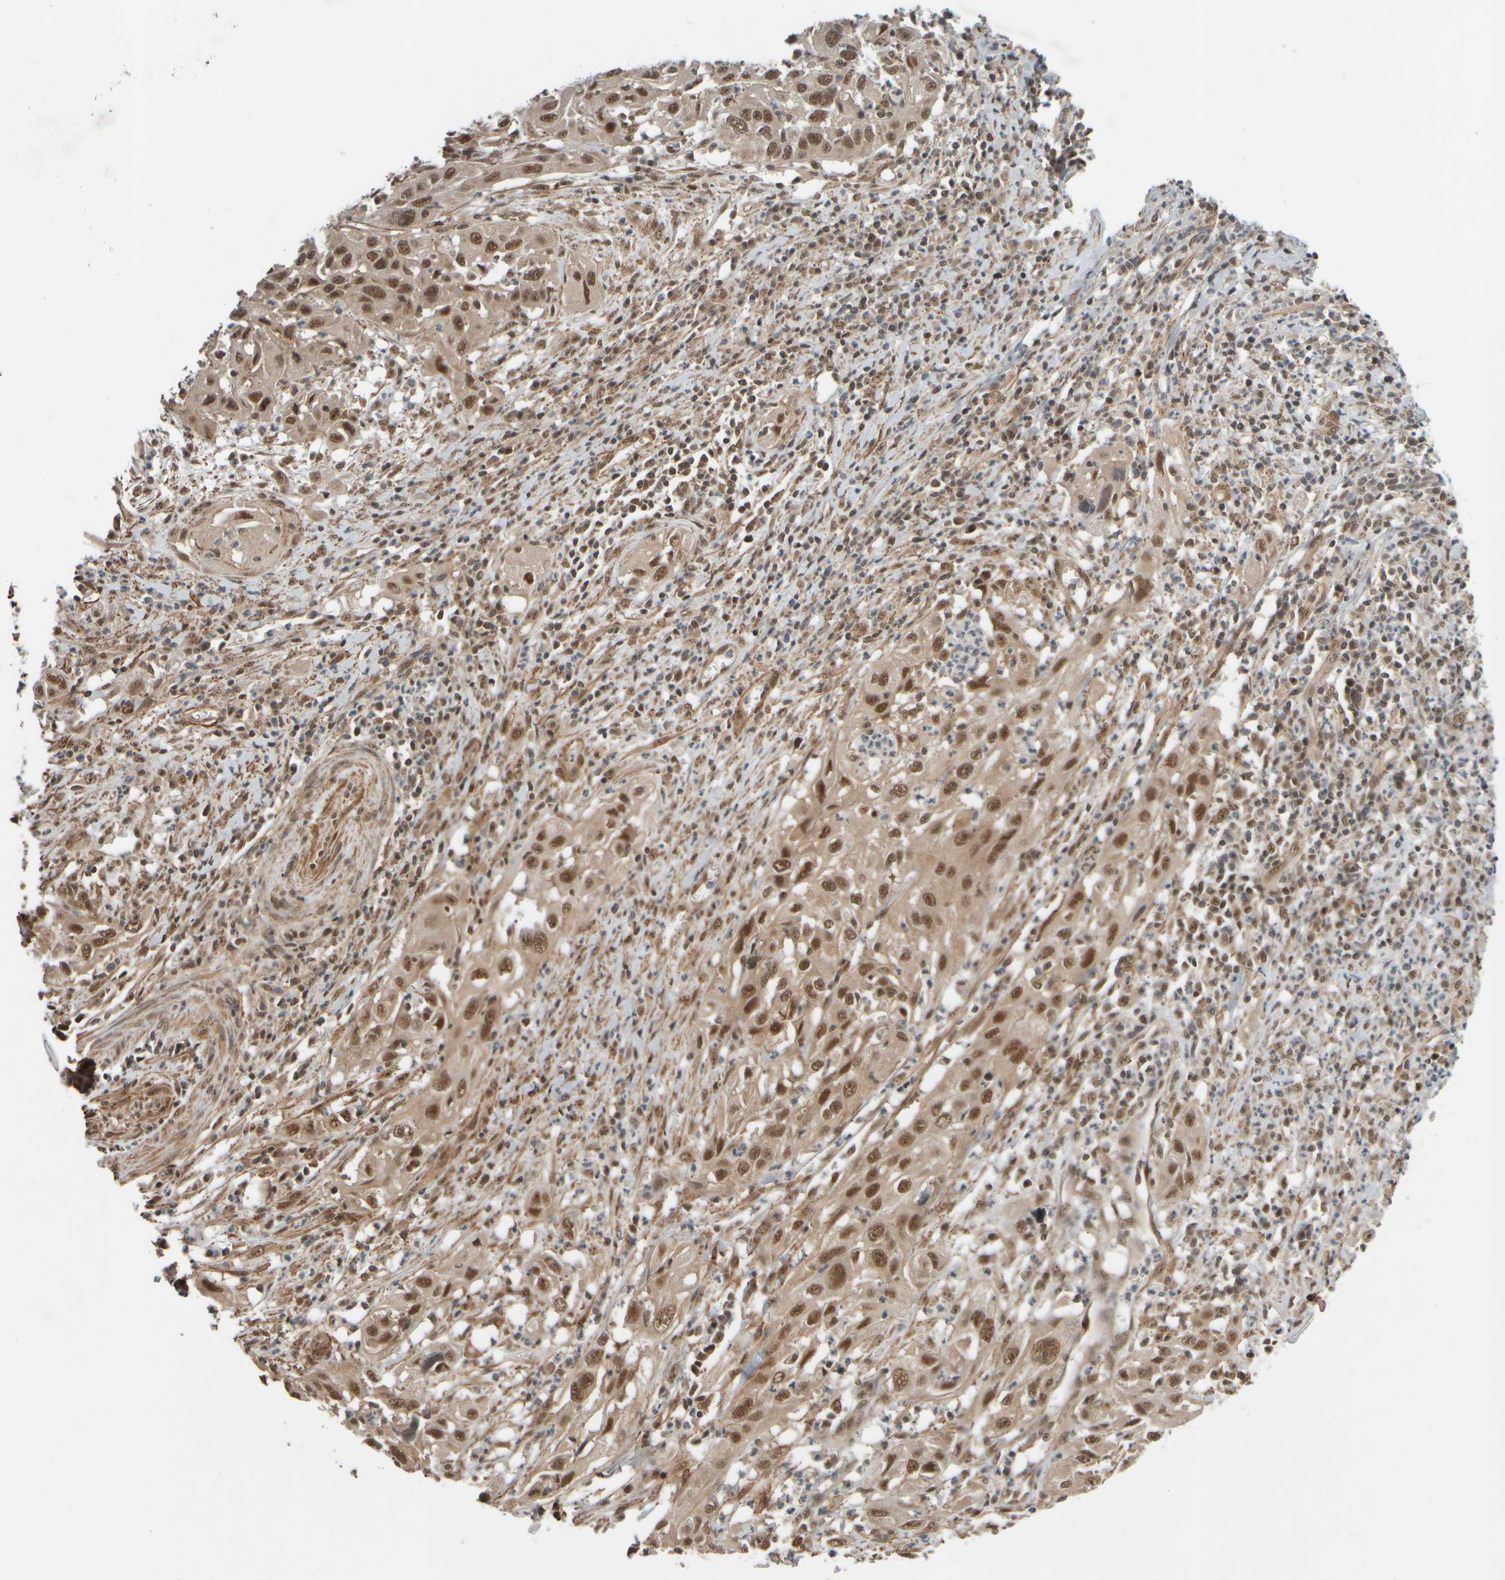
{"staining": {"intensity": "moderate", "quantity": ">75%", "location": "cytoplasmic/membranous,nuclear"}, "tissue": "cervical cancer", "cell_type": "Tumor cells", "image_type": "cancer", "snomed": [{"axis": "morphology", "description": "Squamous cell carcinoma, NOS"}, {"axis": "topography", "description": "Cervix"}], "caption": "A photomicrograph of human cervical squamous cell carcinoma stained for a protein reveals moderate cytoplasmic/membranous and nuclear brown staining in tumor cells. The staining is performed using DAB (3,3'-diaminobenzidine) brown chromogen to label protein expression. The nuclei are counter-stained blue using hematoxylin.", "gene": "SYNRG", "patient": {"sex": "female", "age": 32}}